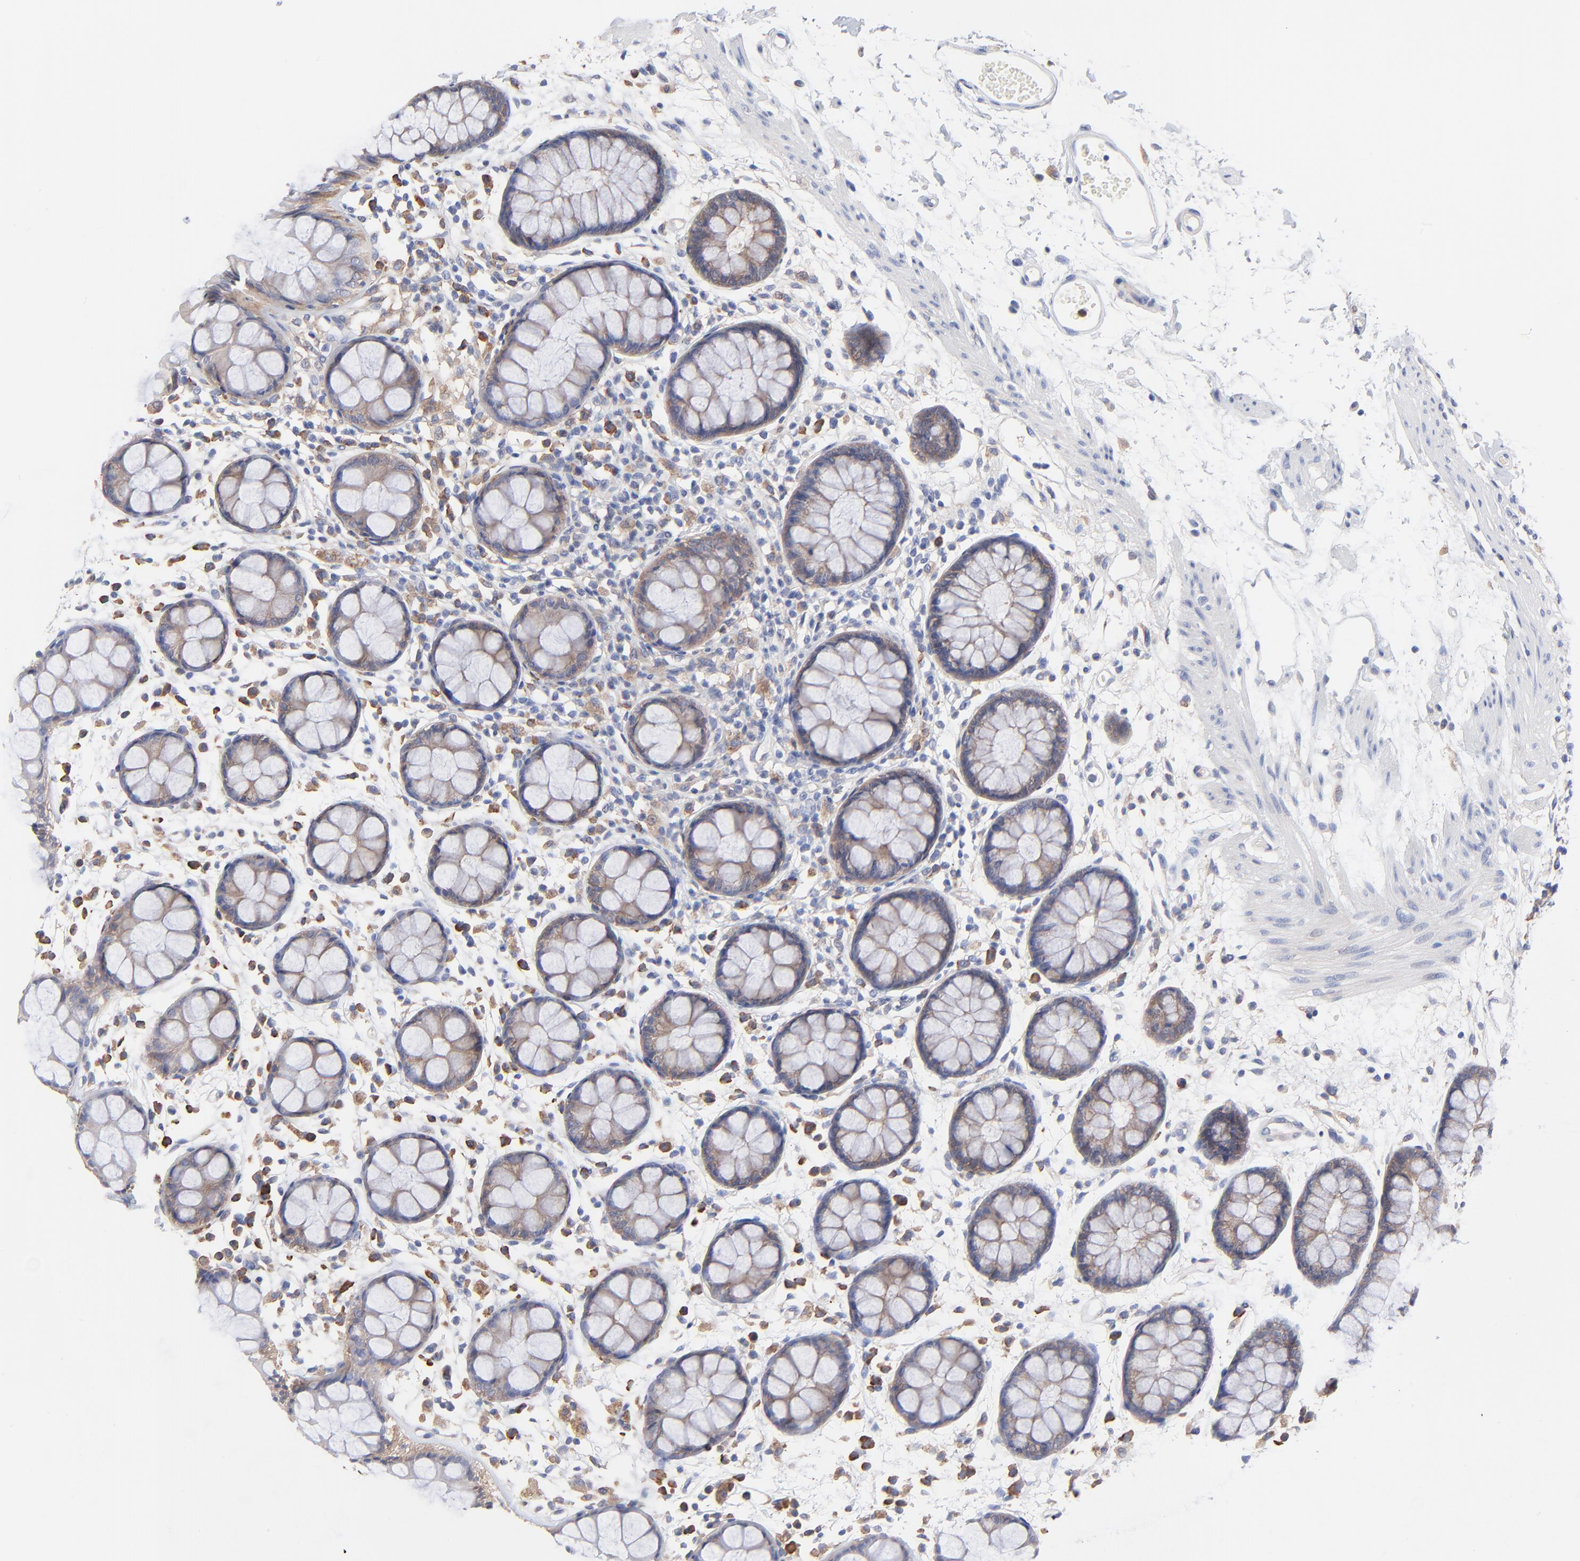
{"staining": {"intensity": "moderate", "quantity": ">75%", "location": "cytoplasmic/membranous"}, "tissue": "rectum", "cell_type": "Glandular cells", "image_type": "normal", "snomed": [{"axis": "morphology", "description": "Normal tissue, NOS"}, {"axis": "topography", "description": "Rectum"}], "caption": "A brown stain highlights moderate cytoplasmic/membranous staining of a protein in glandular cells of benign rectum. (IHC, brightfield microscopy, high magnification).", "gene": "PPFIBP2", "patient": {"sex": "female", "age": 66}}